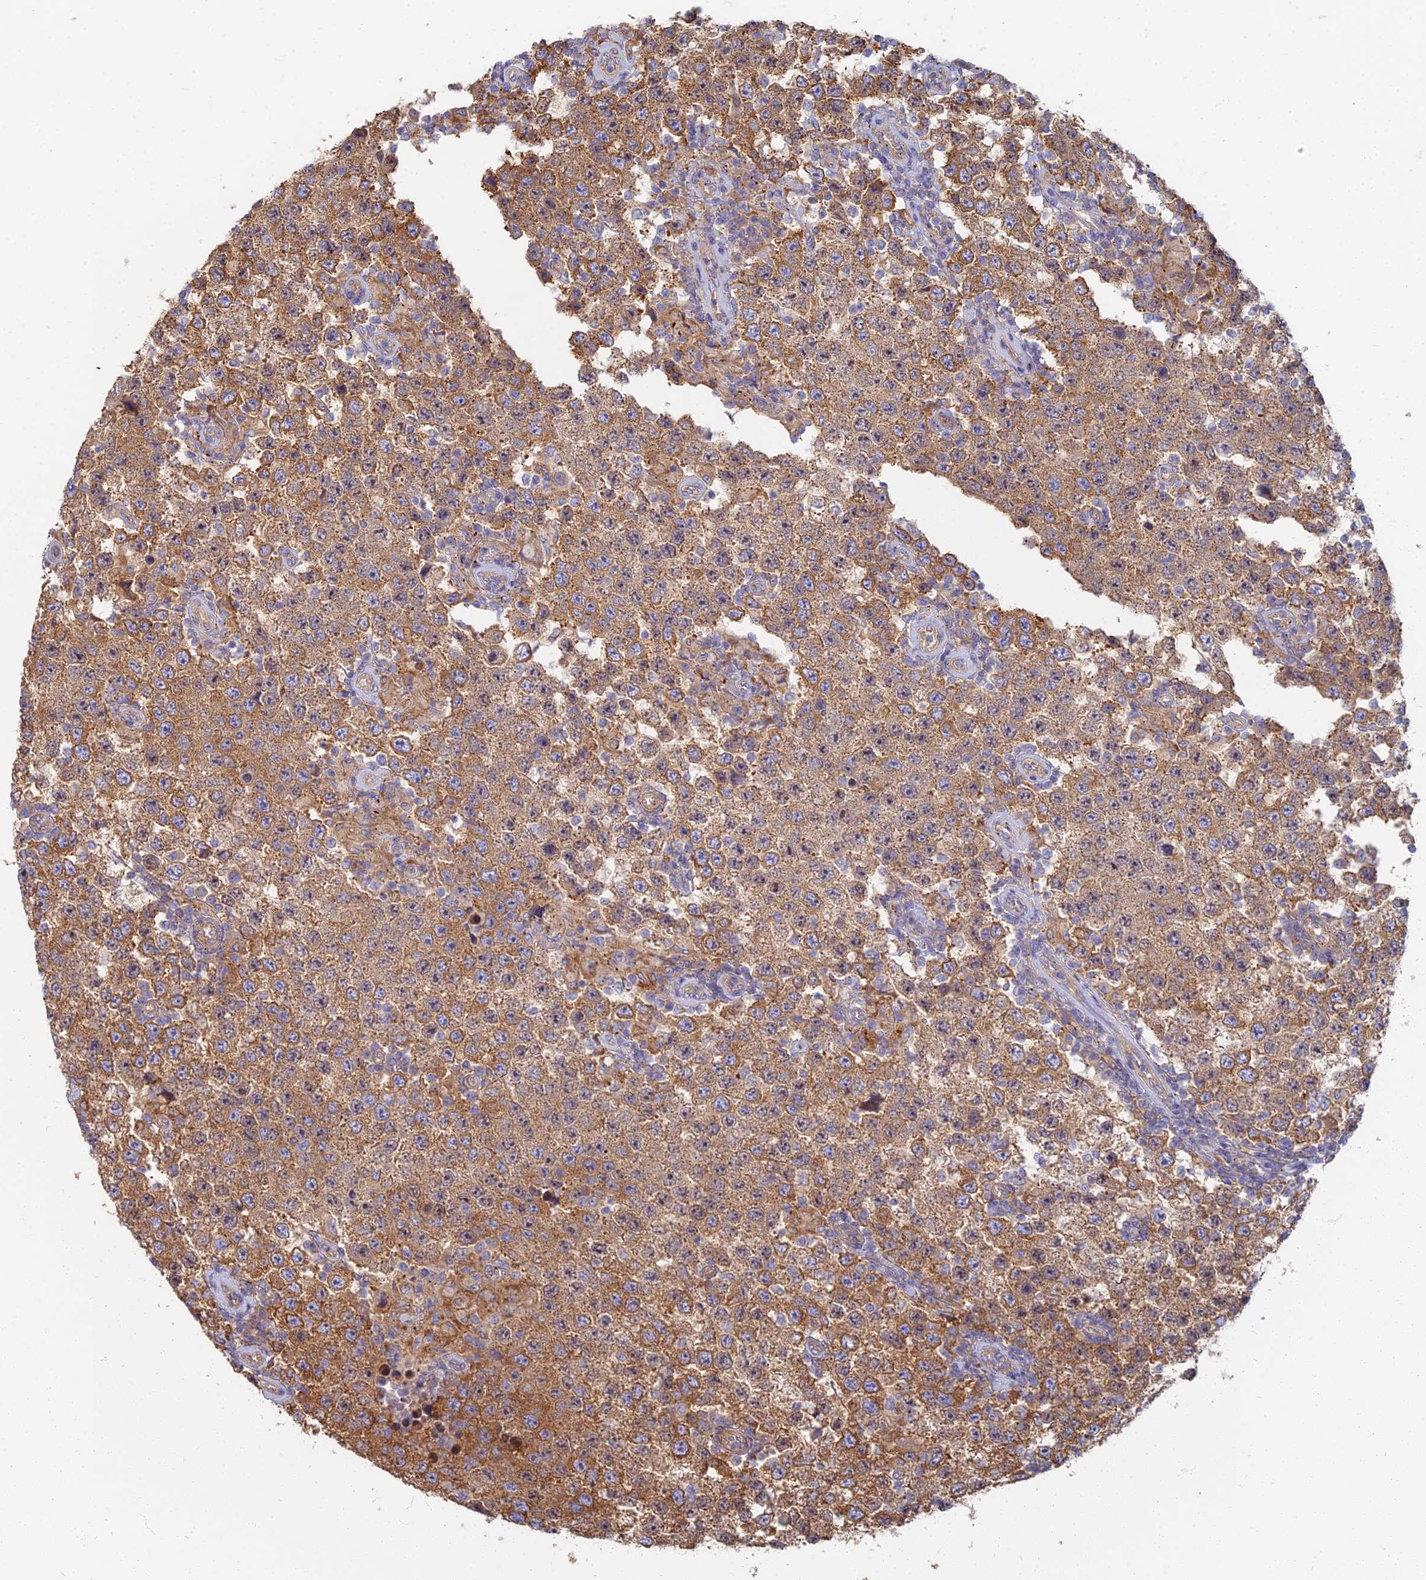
{"staining": {"intensity": "moderate", "quantity": ">75%", "location": "cytoplasmic/membranous"}, "tissue": "testis cancer", "cell_type": "Tumor cells", "image_type": "cancer", "snomed": [{"axis": "morphology", "description": "Normal tissue, NOS"}, {"axis": "morphology", "description": "Urothelial carcinoma, High grade"}, {"axis": "morphology", "description": "Seminoma, NOS"}, {"axis": "morphology", "description": "Carcinoma, Embryonal, NOS"}, {"axis": "topography", "description": "Urinary bladder"}, {"axis": "topography", "description": "Testis"}], "caption": "Immunohistochemistry (IHC) photomicrograph of human embryonal carcinoma (testis) stained for a protein (brown), which shows medium levels of moderate cytoplasmic/membranous expression in about >75% of tumor cells.", "gene": "RBSN", "patient": {"sex": "male", "age": 41}}